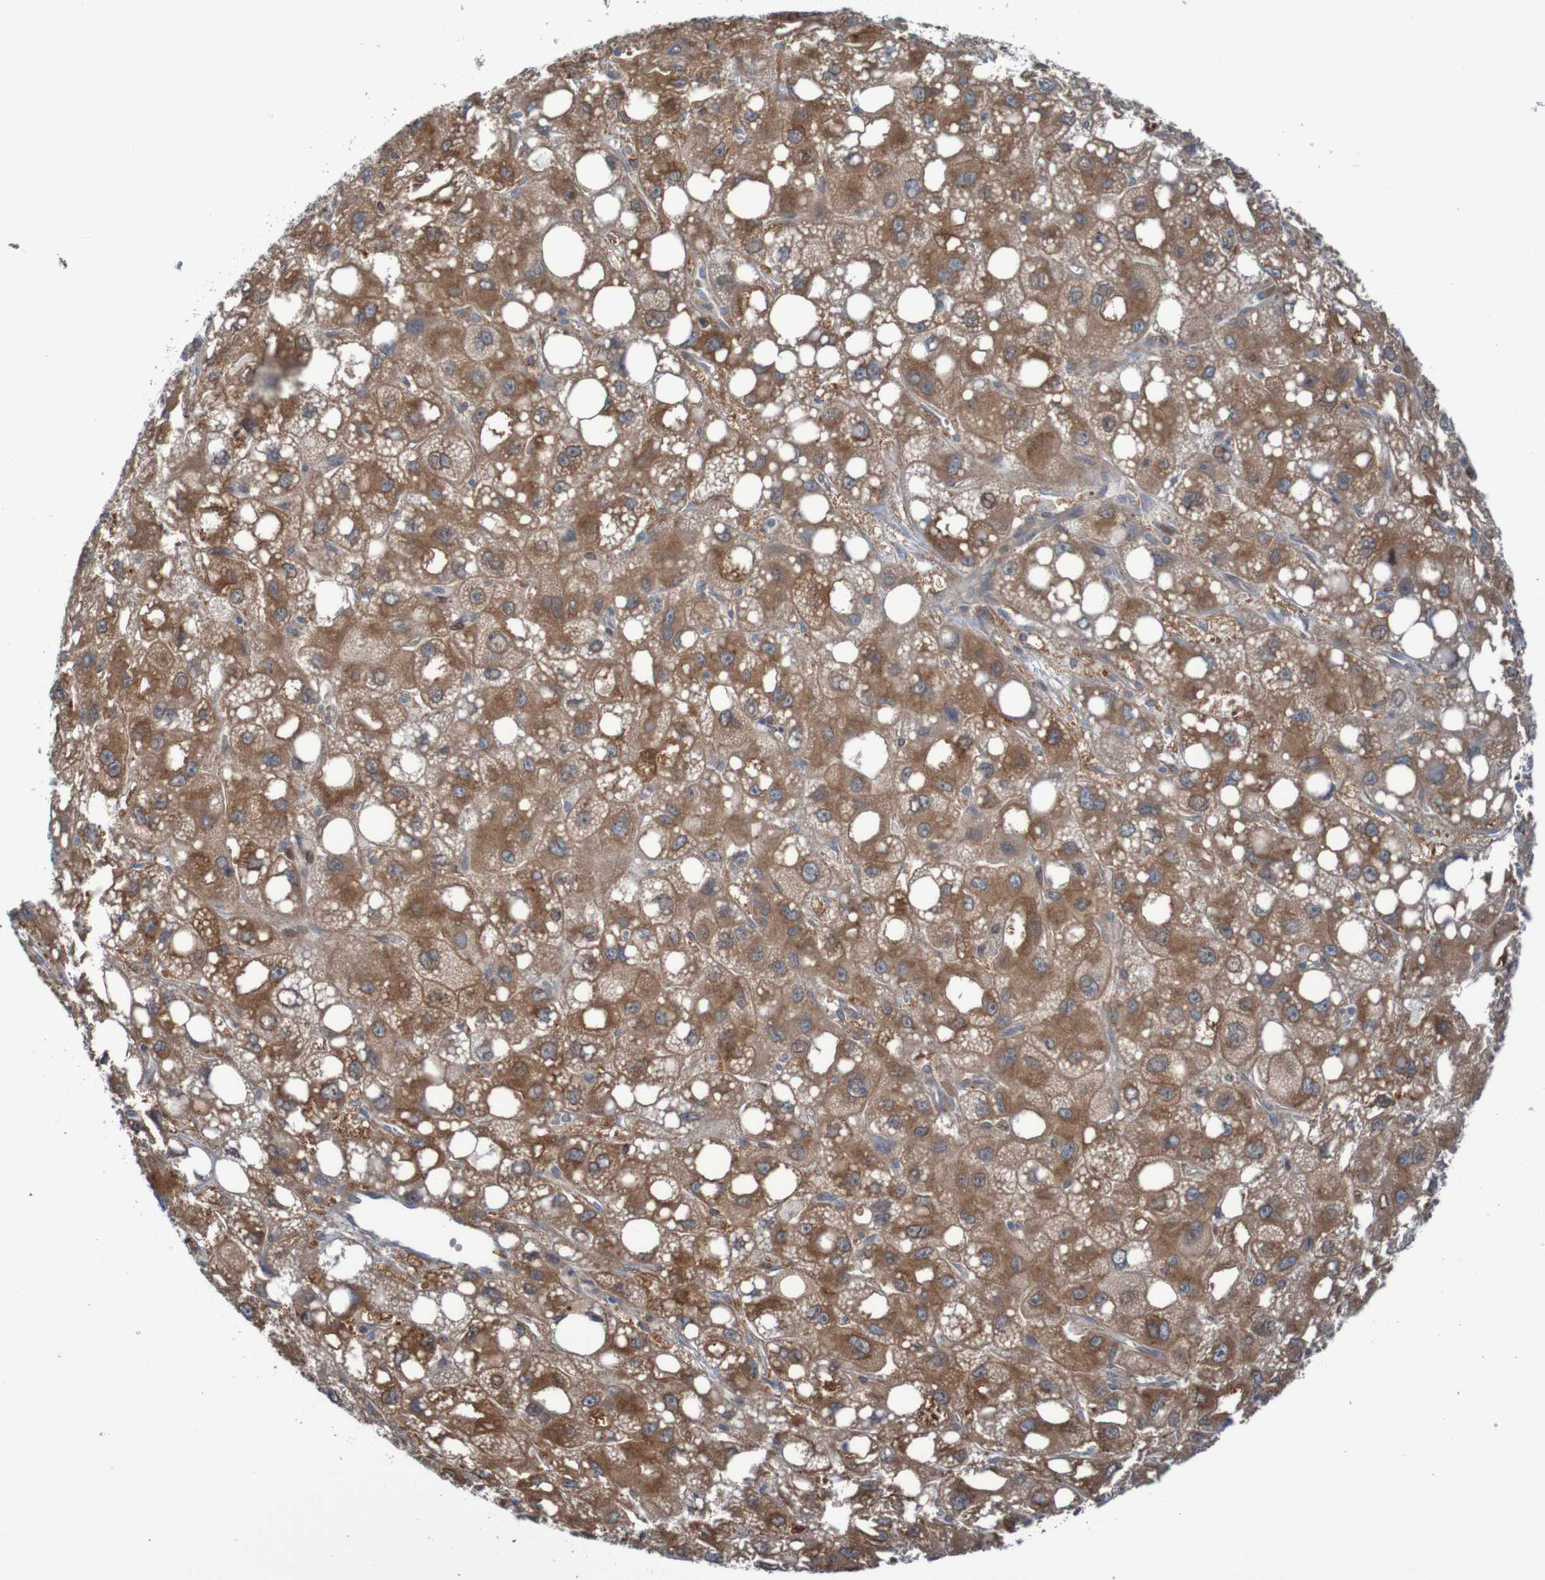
{"staining": {"intensity": "strong", "quantity": ">75%", "location": "cytoplasmic/membranous"}, "tissue": "liver cancer", "cell_type": "Tumor cells", "image_type": "cancer", "snomed": [{"axis": "morphology", "description": "Carcinoma, Hepatocellular, NOS"}, {"axis": "topography", "description": "Liver"}], "caption": "Immunohistochemical staining of human liver cancer displays high levels of strong cytoplasmic/membranous staining in approximately >75% of tumor cells.", "gene": "ANGPT4", "patient": {"sex": "male", "age": 55}}